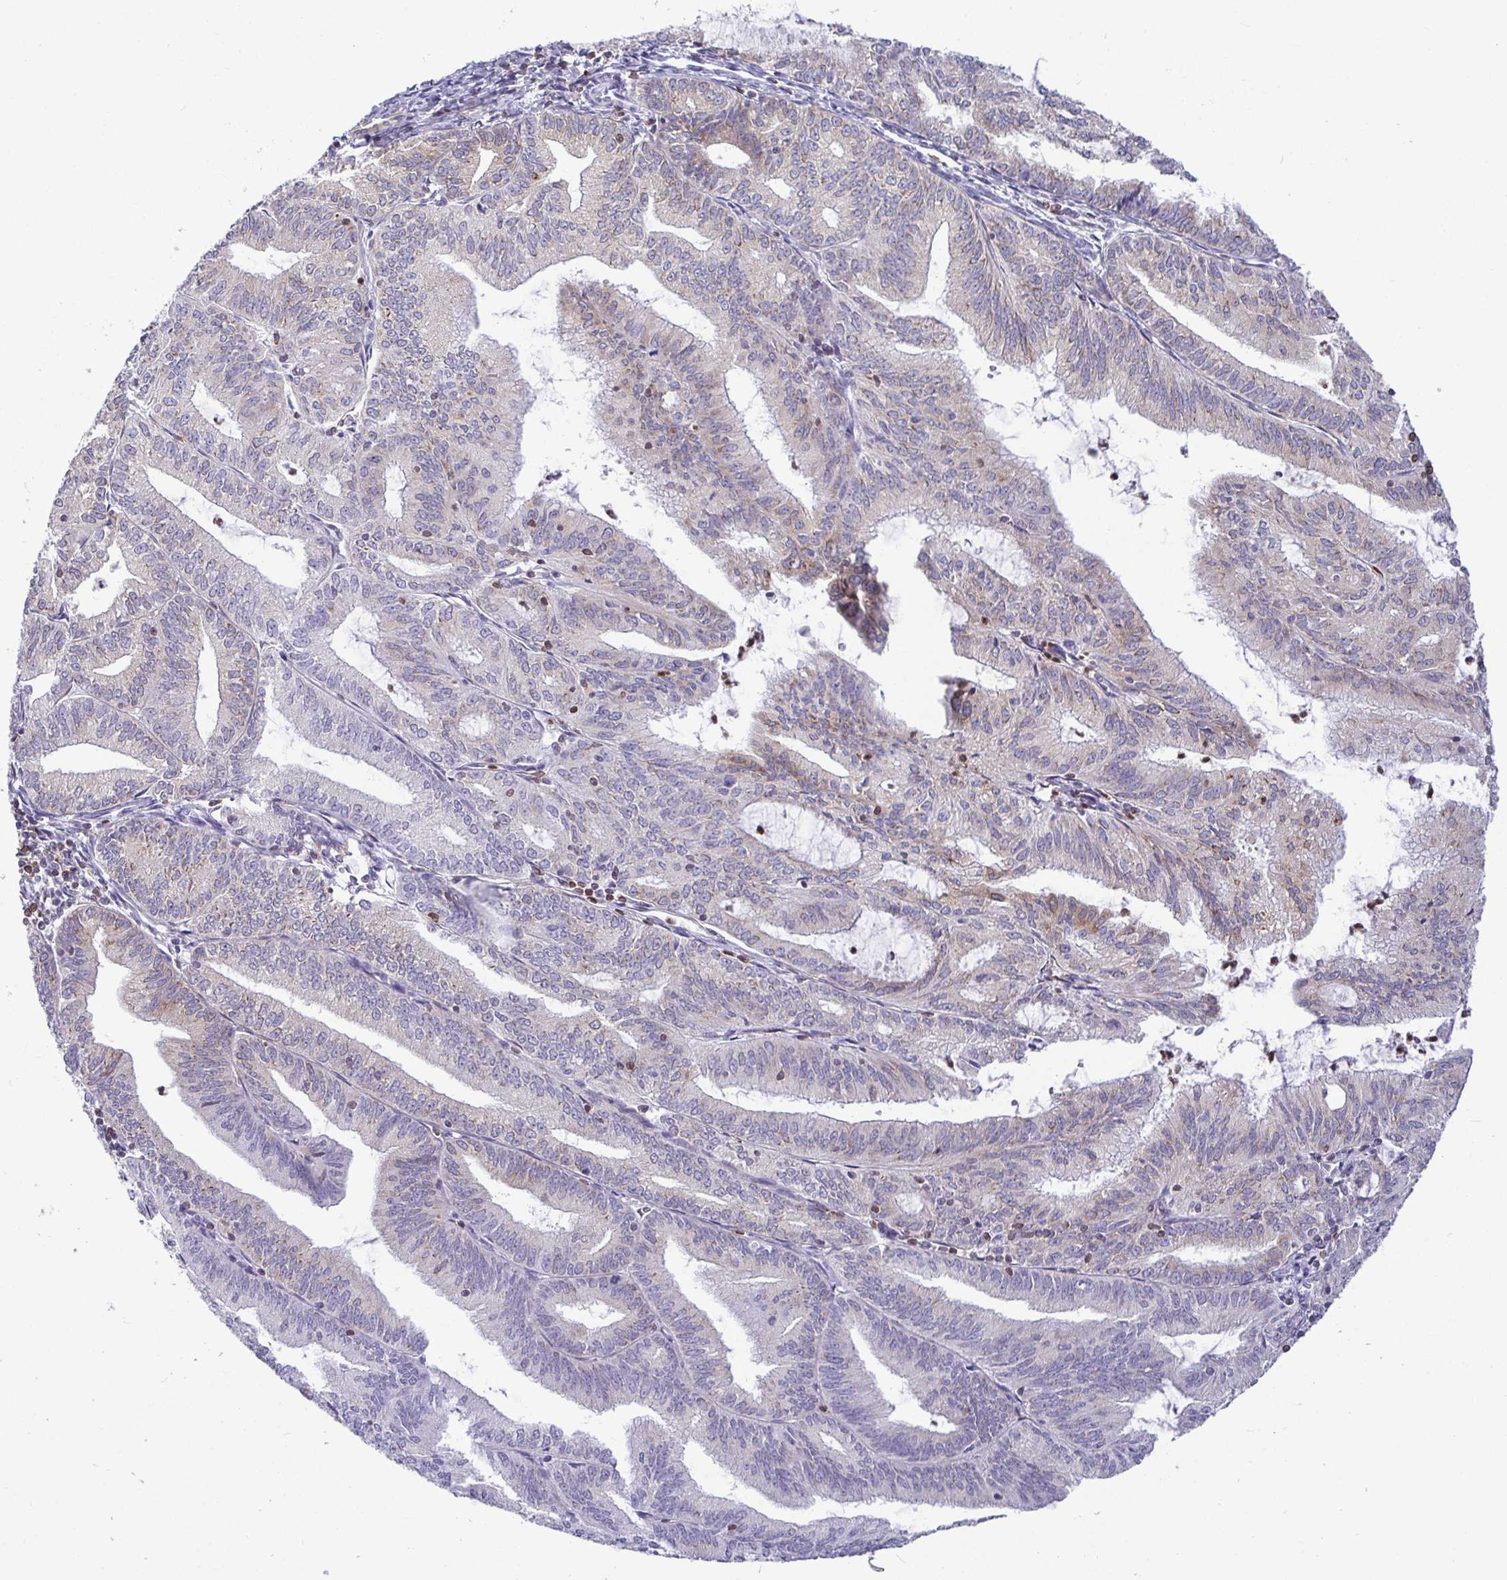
{"staining": {"intensity": "moderate", "quantity": "25%-75%", "location": "cytoplasmic/membranous"}, "tissue": "endometrial cancer", "cell_type": "Tumor cells", "image_type": "cancer", "snomed": [{"axis": "morphology", "description": "Adenocarcinoma, NOS"}, {"axis": "topography", "description": "Endometrium"}], "caption": "The immunohistochemical stain highlights moderate cytoplasmic/membranous staining in tumor cells of adenocarcinoma (endometrial) tissue. (Stains: DAB in brown, nuclei in blue, Microscopy: brightfield microscopy at high magnification).", "gene": "TP53I11", "patient": {"sex": "female", "age": 70}}